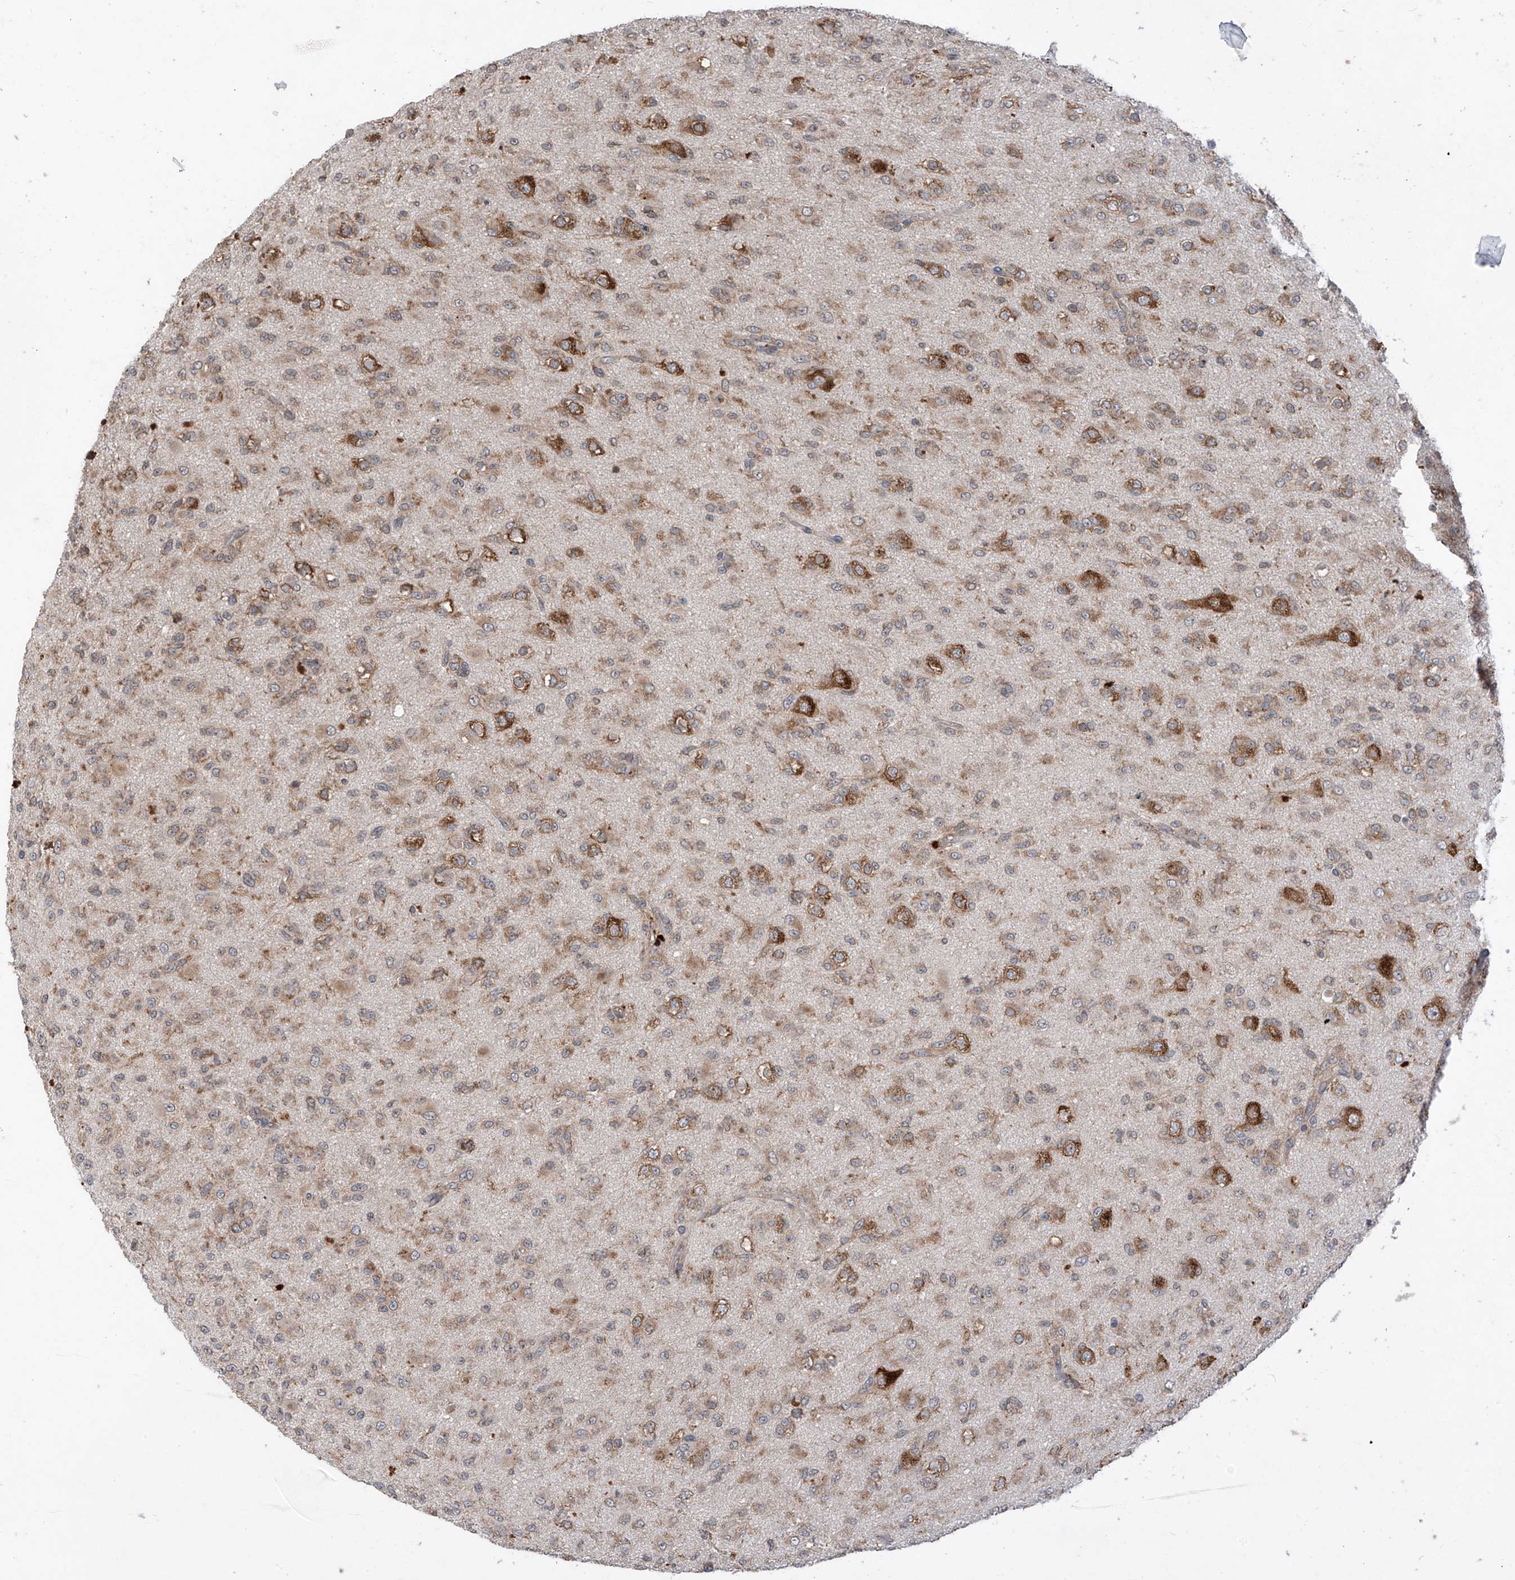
{"staining": {"intensity": "moderate", "quantity": "25%-75%", "location": "cytoplasmic/membranous"}, "tissue": "glioma", "cell_type": "Tumor cells", "image_type": "cancer", "snomed": [{"axis": "morphology", "description": "Glioma, malignant, Low grade"}, {"axis": "topography", "description": "Brain"}], "caption": "Brown immunohistochemical staining in glioma exhibits moderate cytoplasmic/membranous staining in about 25%-75% of tumor cells. The staining was performed using DAB (3,3'-diaminobenzidine), with brown indicating positive protein expression. Nuclei are stained blue with hematoxylin.", "gene": "RPL34", "patient": {"sex": "male", "age": 65}}